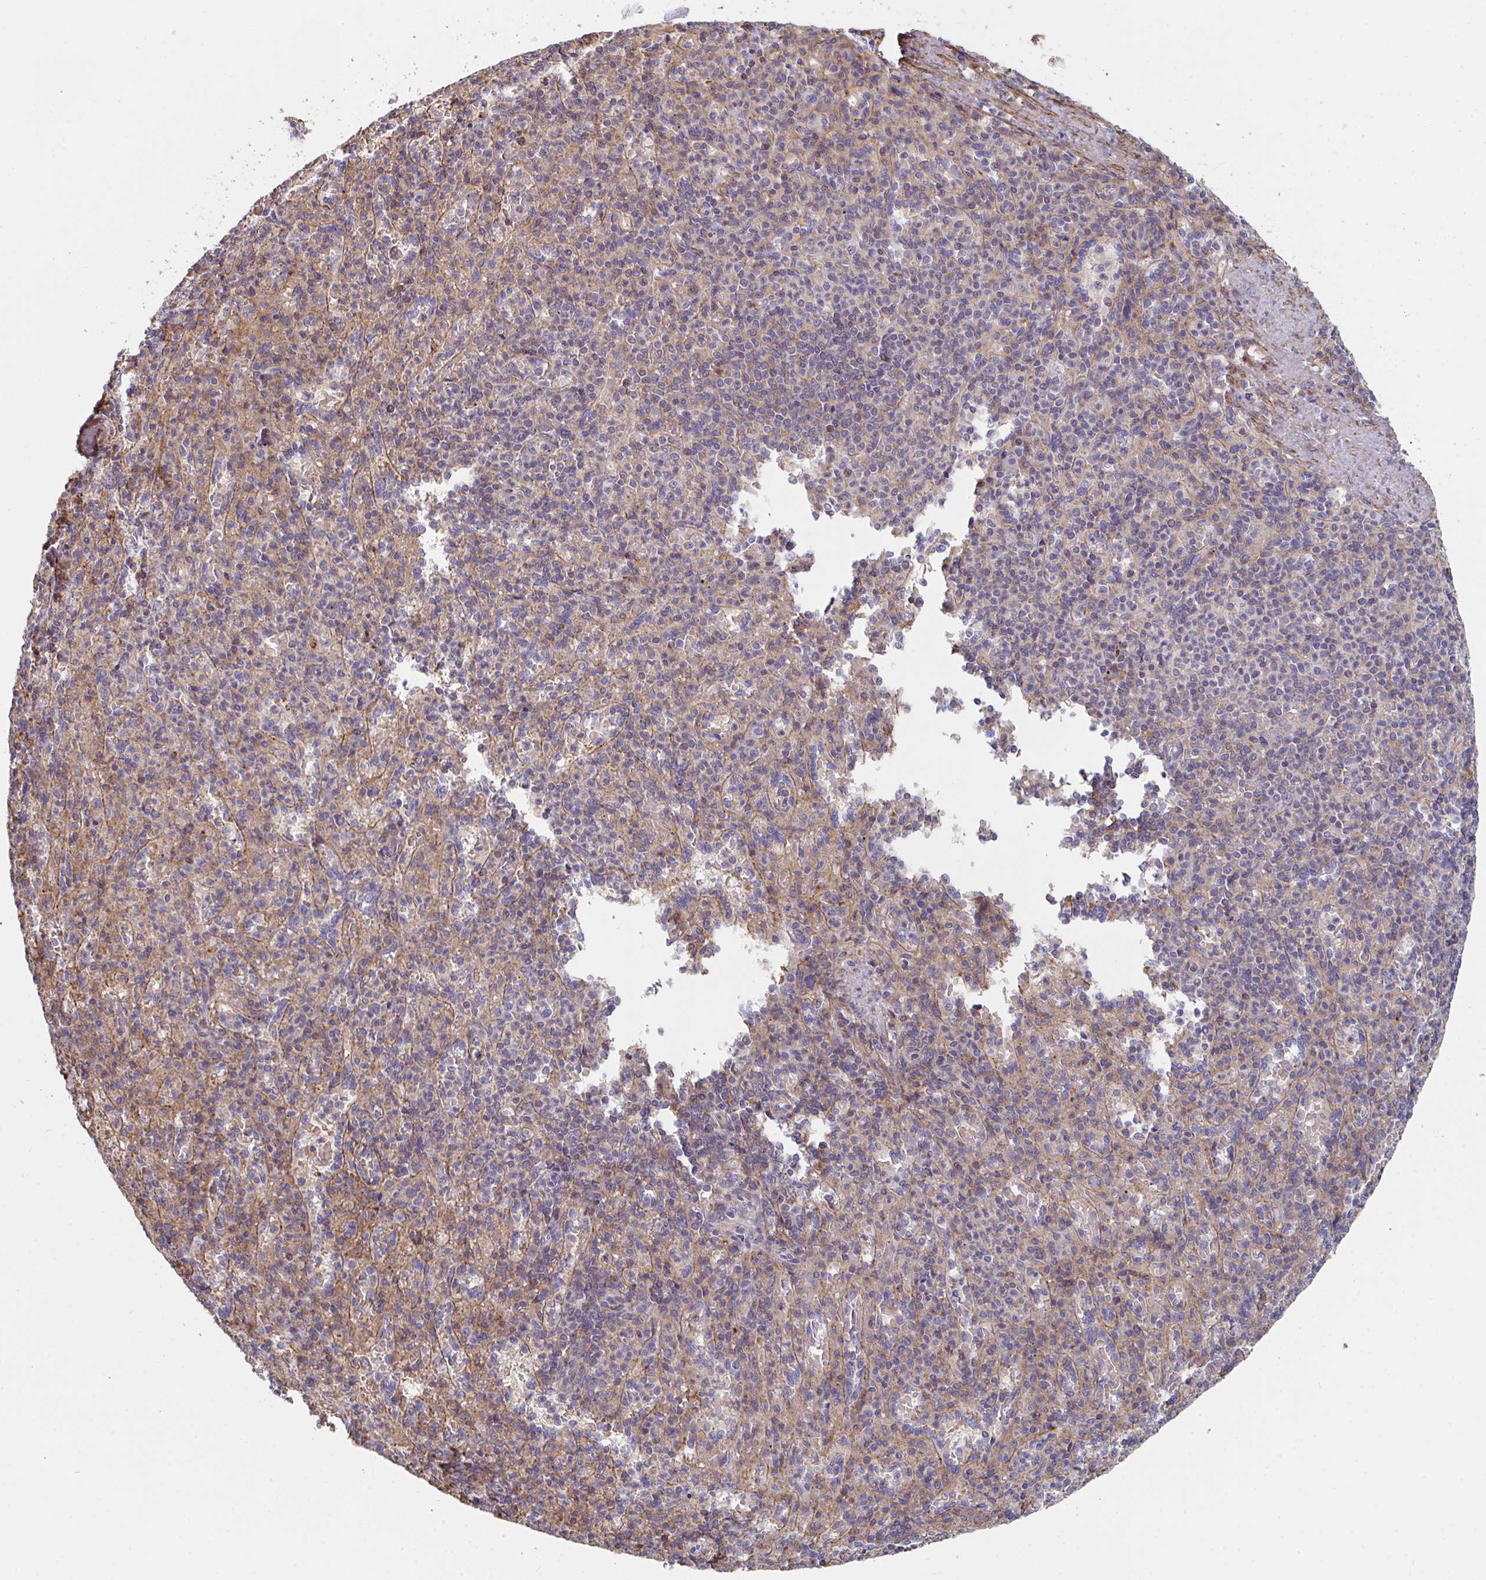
{"staining": {"intensity": "weak", "quantity": "25%-75%", "location": "cytoplasmic/membranous"}, "tissue": "spleen", "cell_type": "Cells in red pulp", "image_type": "normal", "snomed": [{"axis": "morphology", "description": "Normal tissue, NOS"}, {"axis": "topography", "description": "Spleen"}], "caption": "Immunohistochemistry (IHC) of benign human spleen exhibits low levels of weak cytoplasmic/membranous positivity in about 25%-75% of cells in red pulp. (IHC, brightfield microscopy, high magnification).", "gene": "FZD2", "patient": {"sex": "female", "age": 74}}